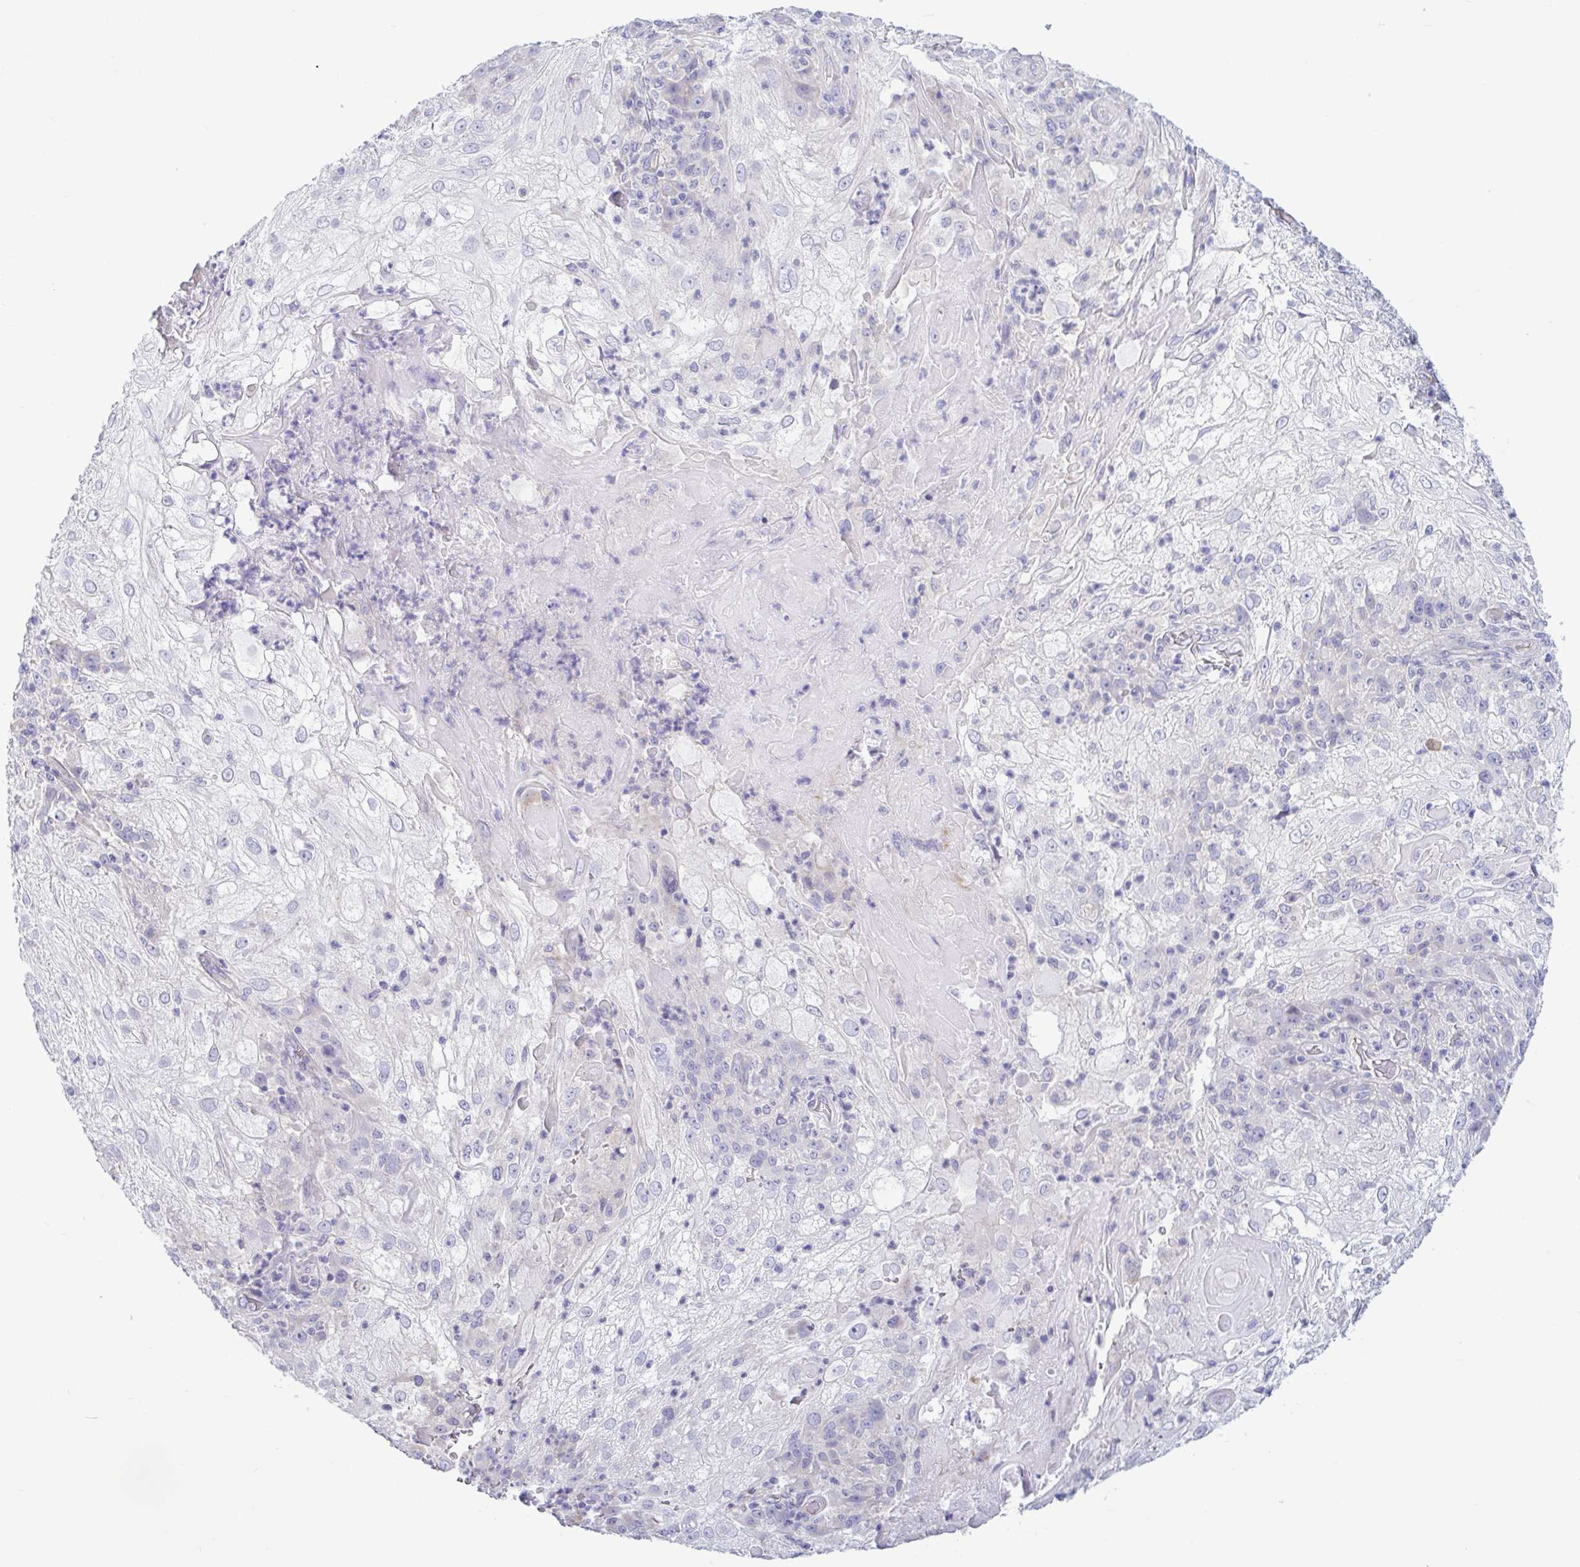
{"staining": {"intensity": "negative", "quantity": "none", "location": "none"}, "tissue": "skin cancer", "cell_type": "Tumor cells", "image_type": "cancer", "snomed": [{"axis": "morphology", "description": "Normal tissue, NOS"}, {"axis": "morphology", "description": "Squamous cell carcinoma, NOS"}, {"axis": "topography", "description": "Skin"}], "caption": "This is a histopathology image of IHC staining of skin cancer (squamous cell carcinoma), which shows no positivity in tumor cells.", "gene": "TNNI2", "patient": {"sex": "female", "age": 83}}